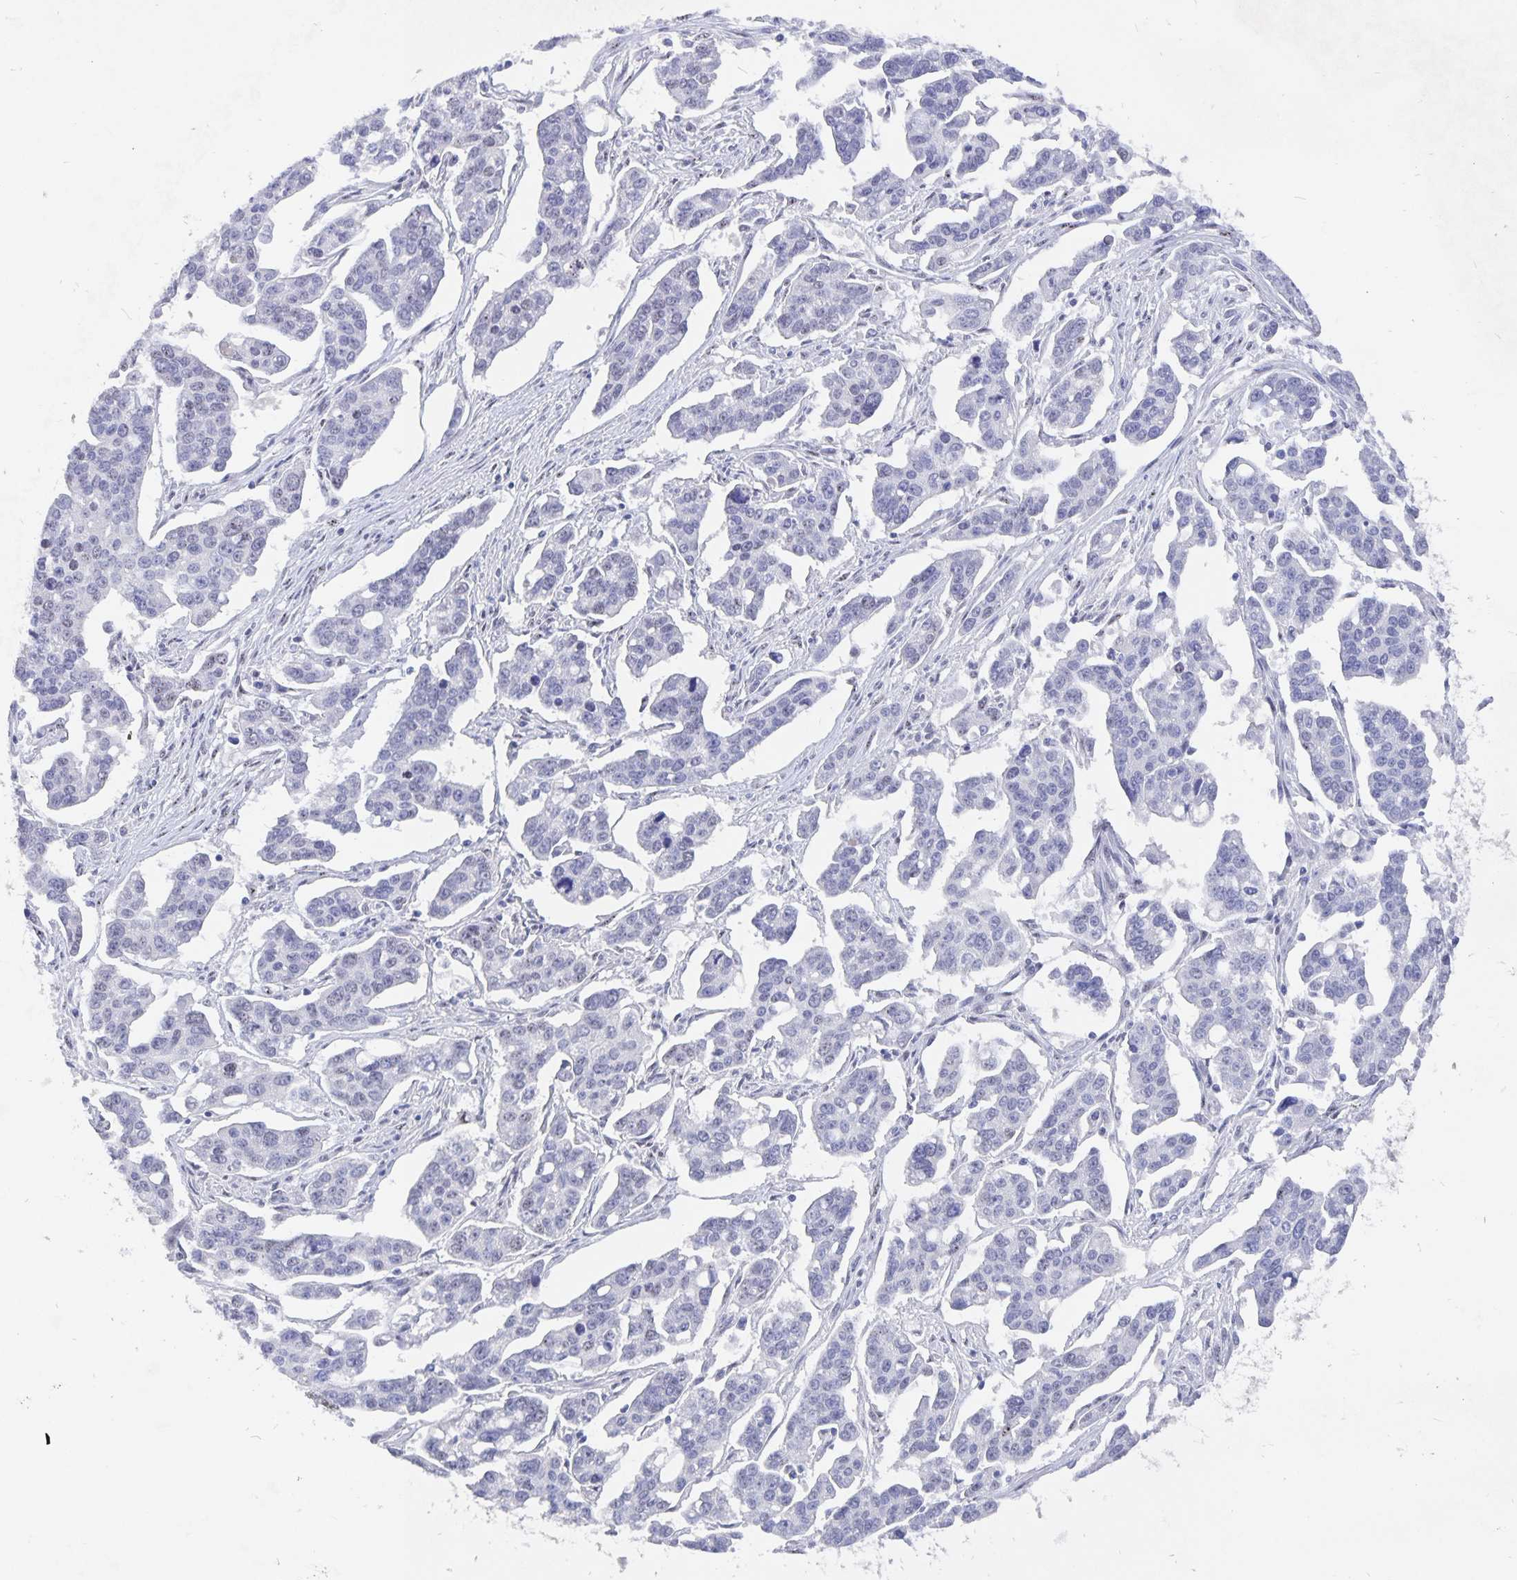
{"staining": {"intensity": "negative", "quantity": "none", "location": "none"}, "tissue": "ovarian cancer", "cell_type": "Tumor cells", "image_type": "cancer", "snomed": [{"axis": "morphology", "description": "Carcinoma, endometroid"}, {"axis": "topography", "description": "Ovary"}], "caption": "Immunohistochemistry (IHC) of endometroid carcinoma (ovarian) reveals no staining in tumor cells. (Immunohistochemistry, brightfield microscopy, high magnification).", "gene": "SMOC1", "patient": {"sex": "female", "age": 78}}